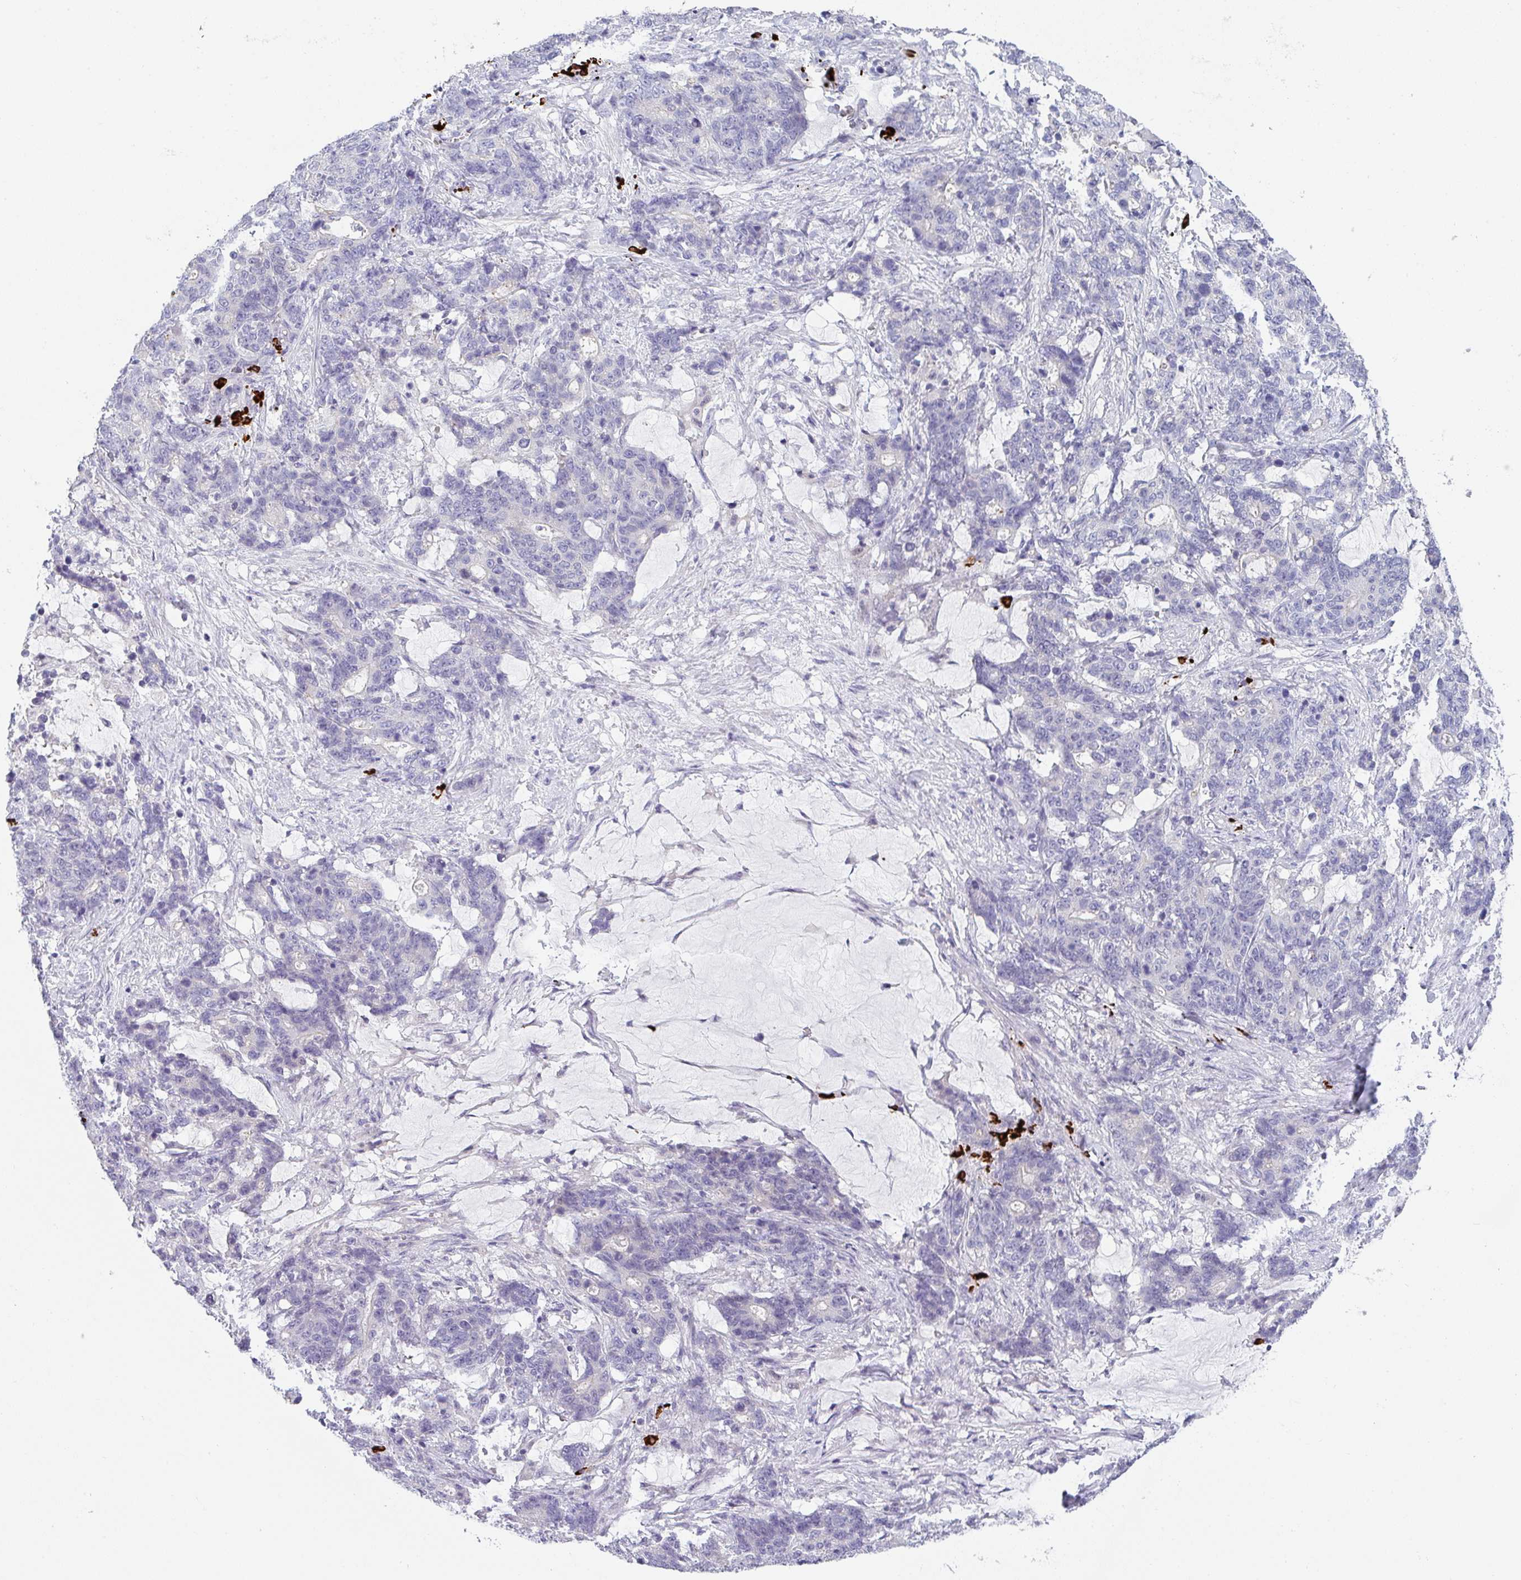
{"staining": {"intensity": "negative", "quantity": "none", "location": "none"}, "tissue": "stomach cancer", "cell_type": "Tumor cells", "image_type": "cancer", "snomed": [{"axis": "morphology", "description": "Normal tissue, NOS"}, {"axis": "morphology", "description": "Adenocarcinoma, NOS"}, {"axis": "topography", "description": "Stomach"}], "caption": "Photomicrograph shows no significant protein positivity in tumor cells of stomach cancer (adenocarcinoma).", "gene": "CACNA1S", "patient": {"sex": "female", "age": 64}}